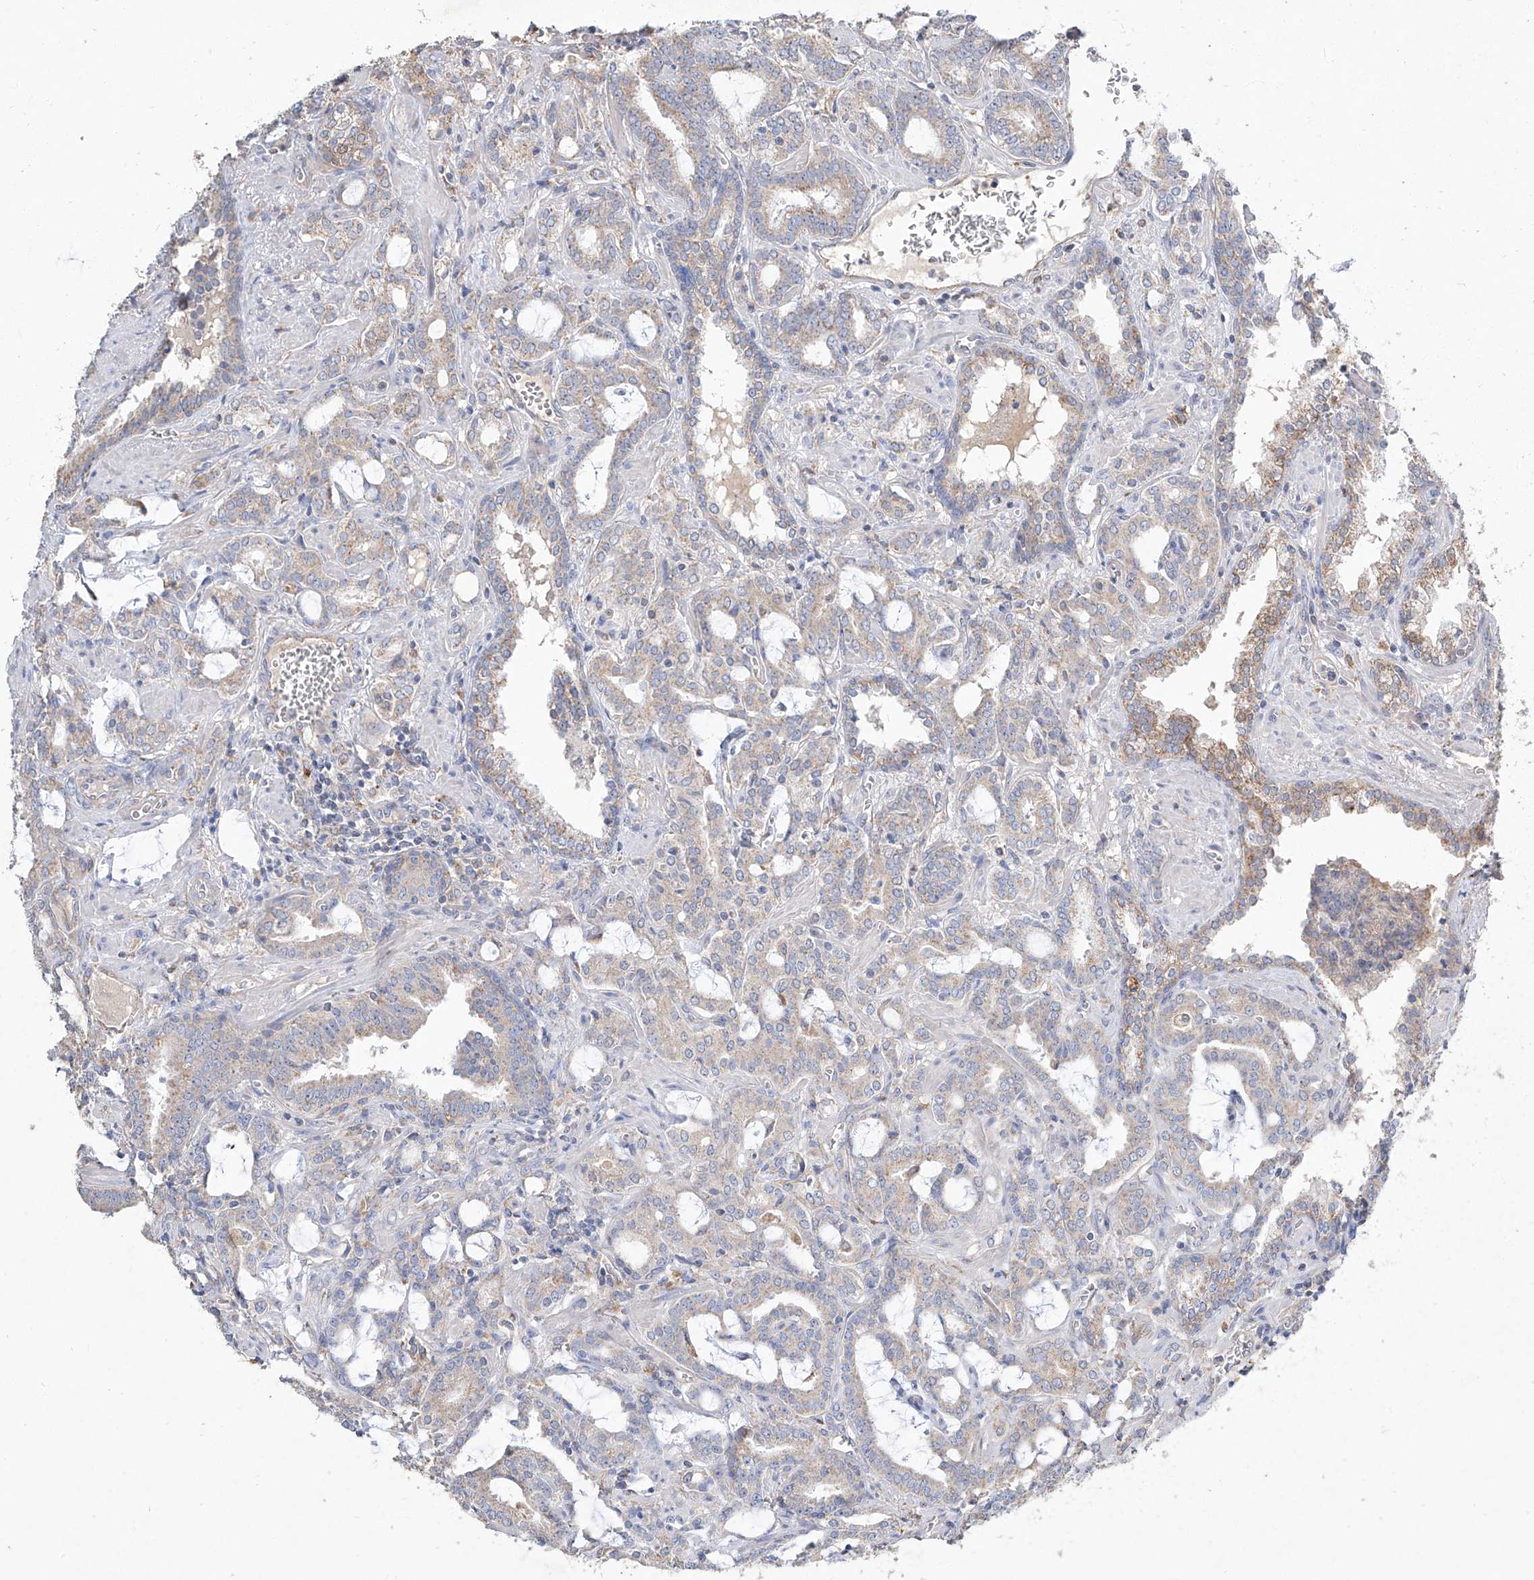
{"staining": {"intensity": "negative", "quantity": "none", "location": "none"}, "tissue": "prostate cancer", "cell_type": "Tumor cells", "image_type": "cancer", "snomed": [{"axis": "morphology", "description": "Adenocarcinoma, High grade"}, {"axis": "topography", "description": "Prostate and seminal vesicle, NOS"}], "caption": "An image of human adenocarcinoma (high-grade) (prostate) is negative for staining in tumor cells.", "gene": "AMD1", "patient": {"sex": "male", "age": 67}}